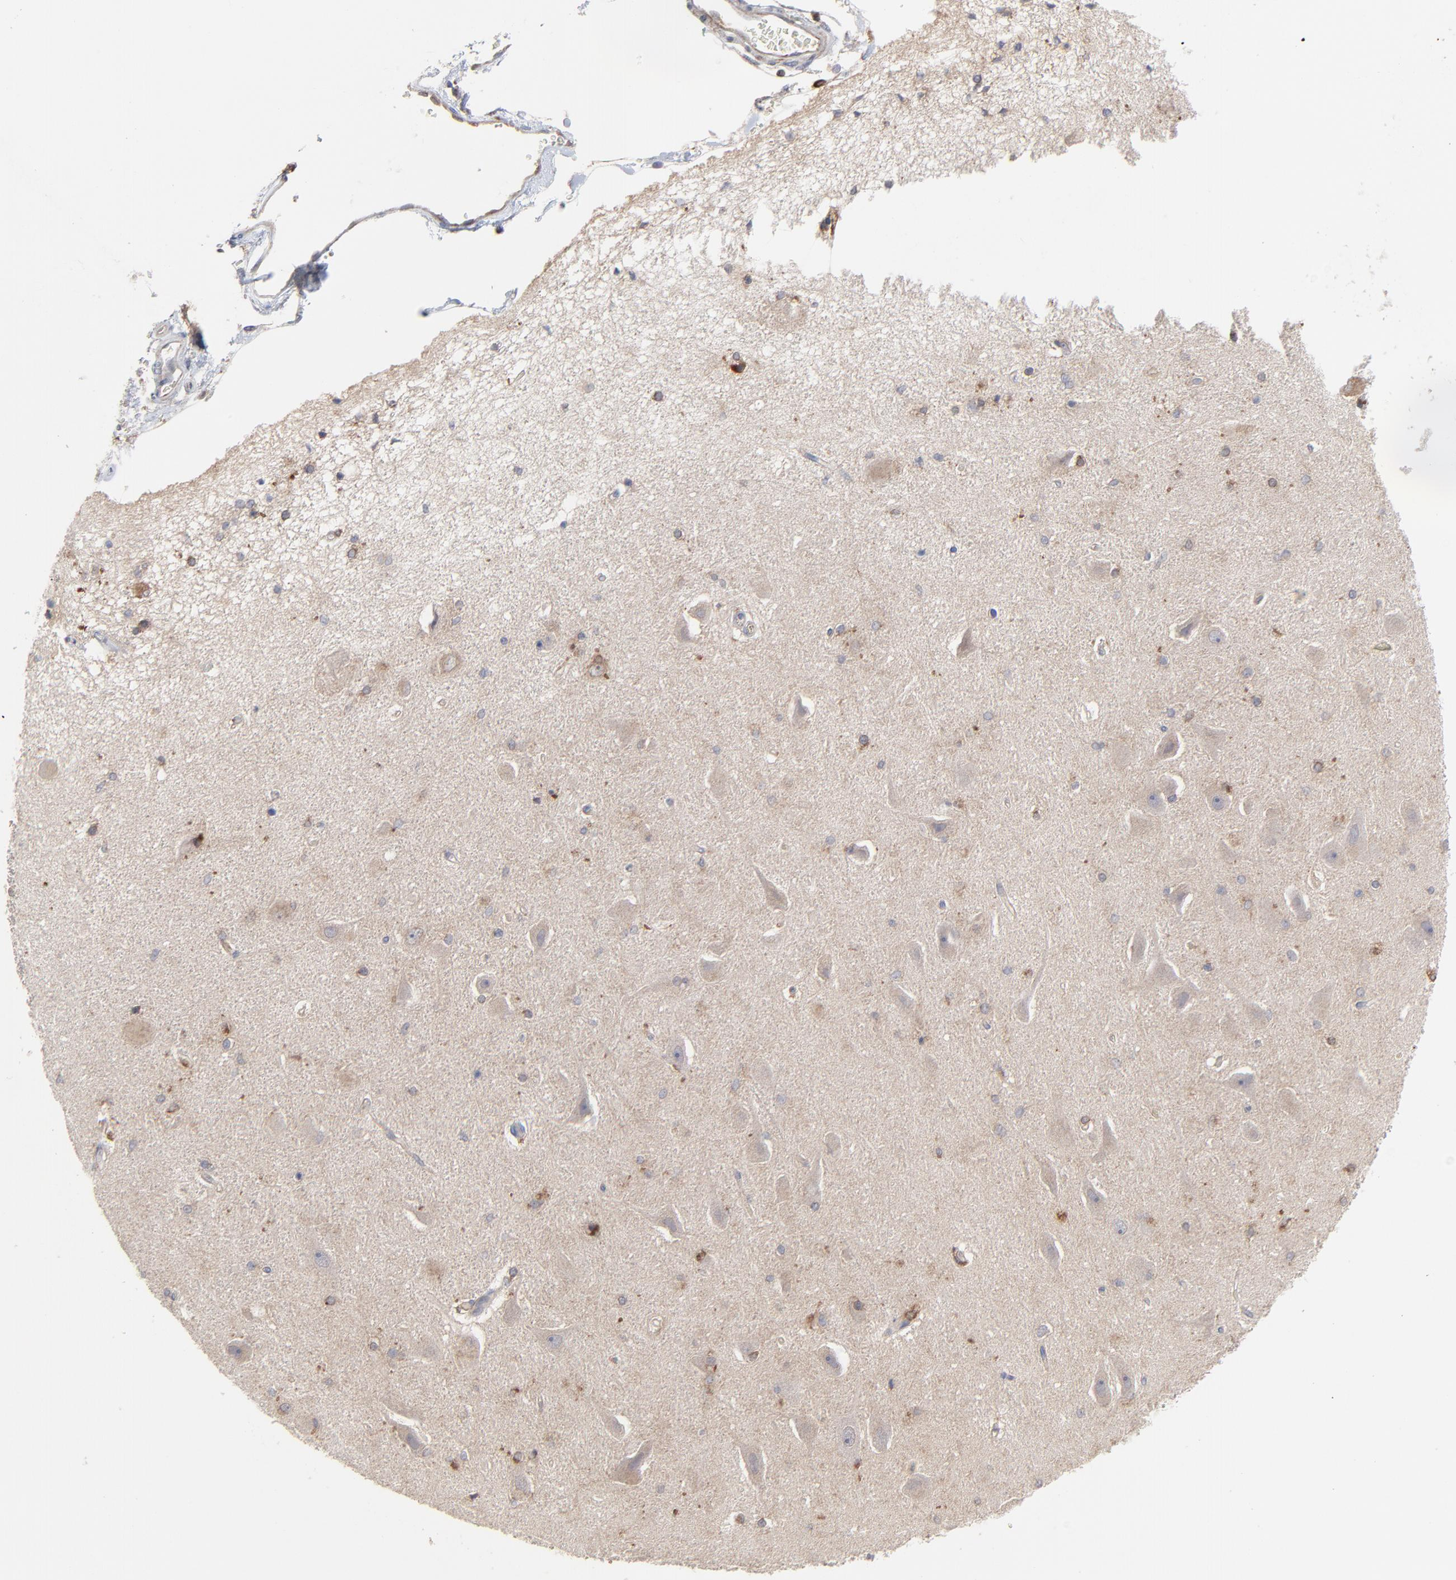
{"staining": {"intensity": "moderate", "quantity": "25%-75%", "location": "cytoplasmic/membranous"}, "tissue": "hippocampus", "cell_type": "Glial cells", "image_type": "normal", "snomed": [{"axis": "morphology", "description": "Normal tissue, NOS"}, {"axis": "topography", "description": "Hippocampus"}], "caption": "Glial cells show medium levels of moderate cytoplasmic/membranous staining in approximately 25%-75% of cells in unremarkable human hippocampus. The protein of interest is shown in brown color, while the nuclei are stained blue.", "gene": "RAB9A", "patient": {"sex": "female", "age": 54}}